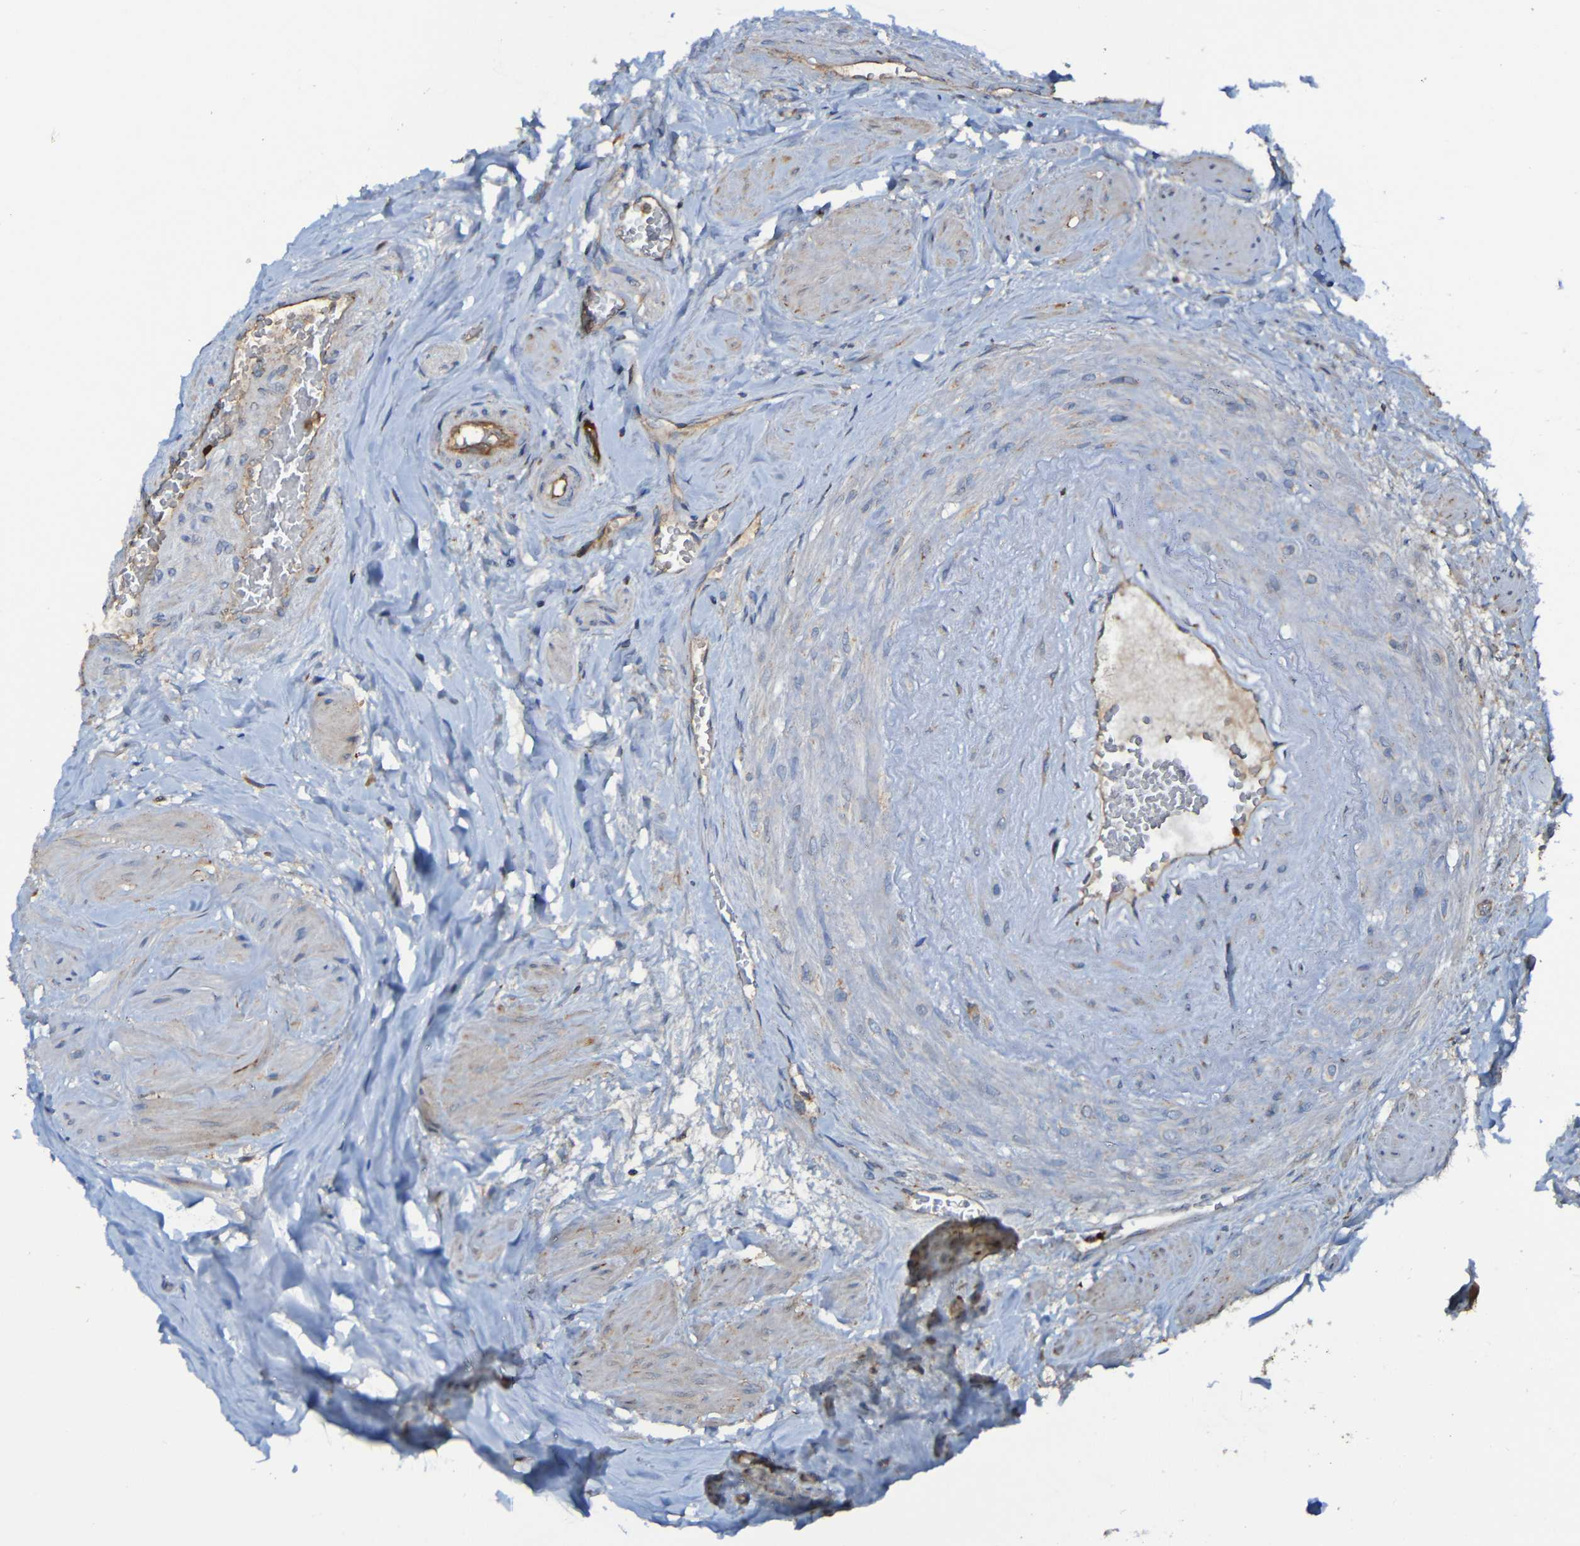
{"staining": {"intensity": "weak", "quantity": ">75%", "location": "cytoplasmic/membranous"}, "tissue": "seminal vesicle", "cell_type": "Glandular cells", "image_type": "normal", "snomed": [{"axis": "morphology", "description": "Normal tissue, NOS"}, {"axis": "topography", "description": "Seminal veicle"}], "caption": "The image shows a brown stain indicating the presence of a protein in the cytoplasmic/membranous of glandular cells in seminal vesicle.", "gene": "ADAM15", "patient": {"sex": "male", "age": 46}}